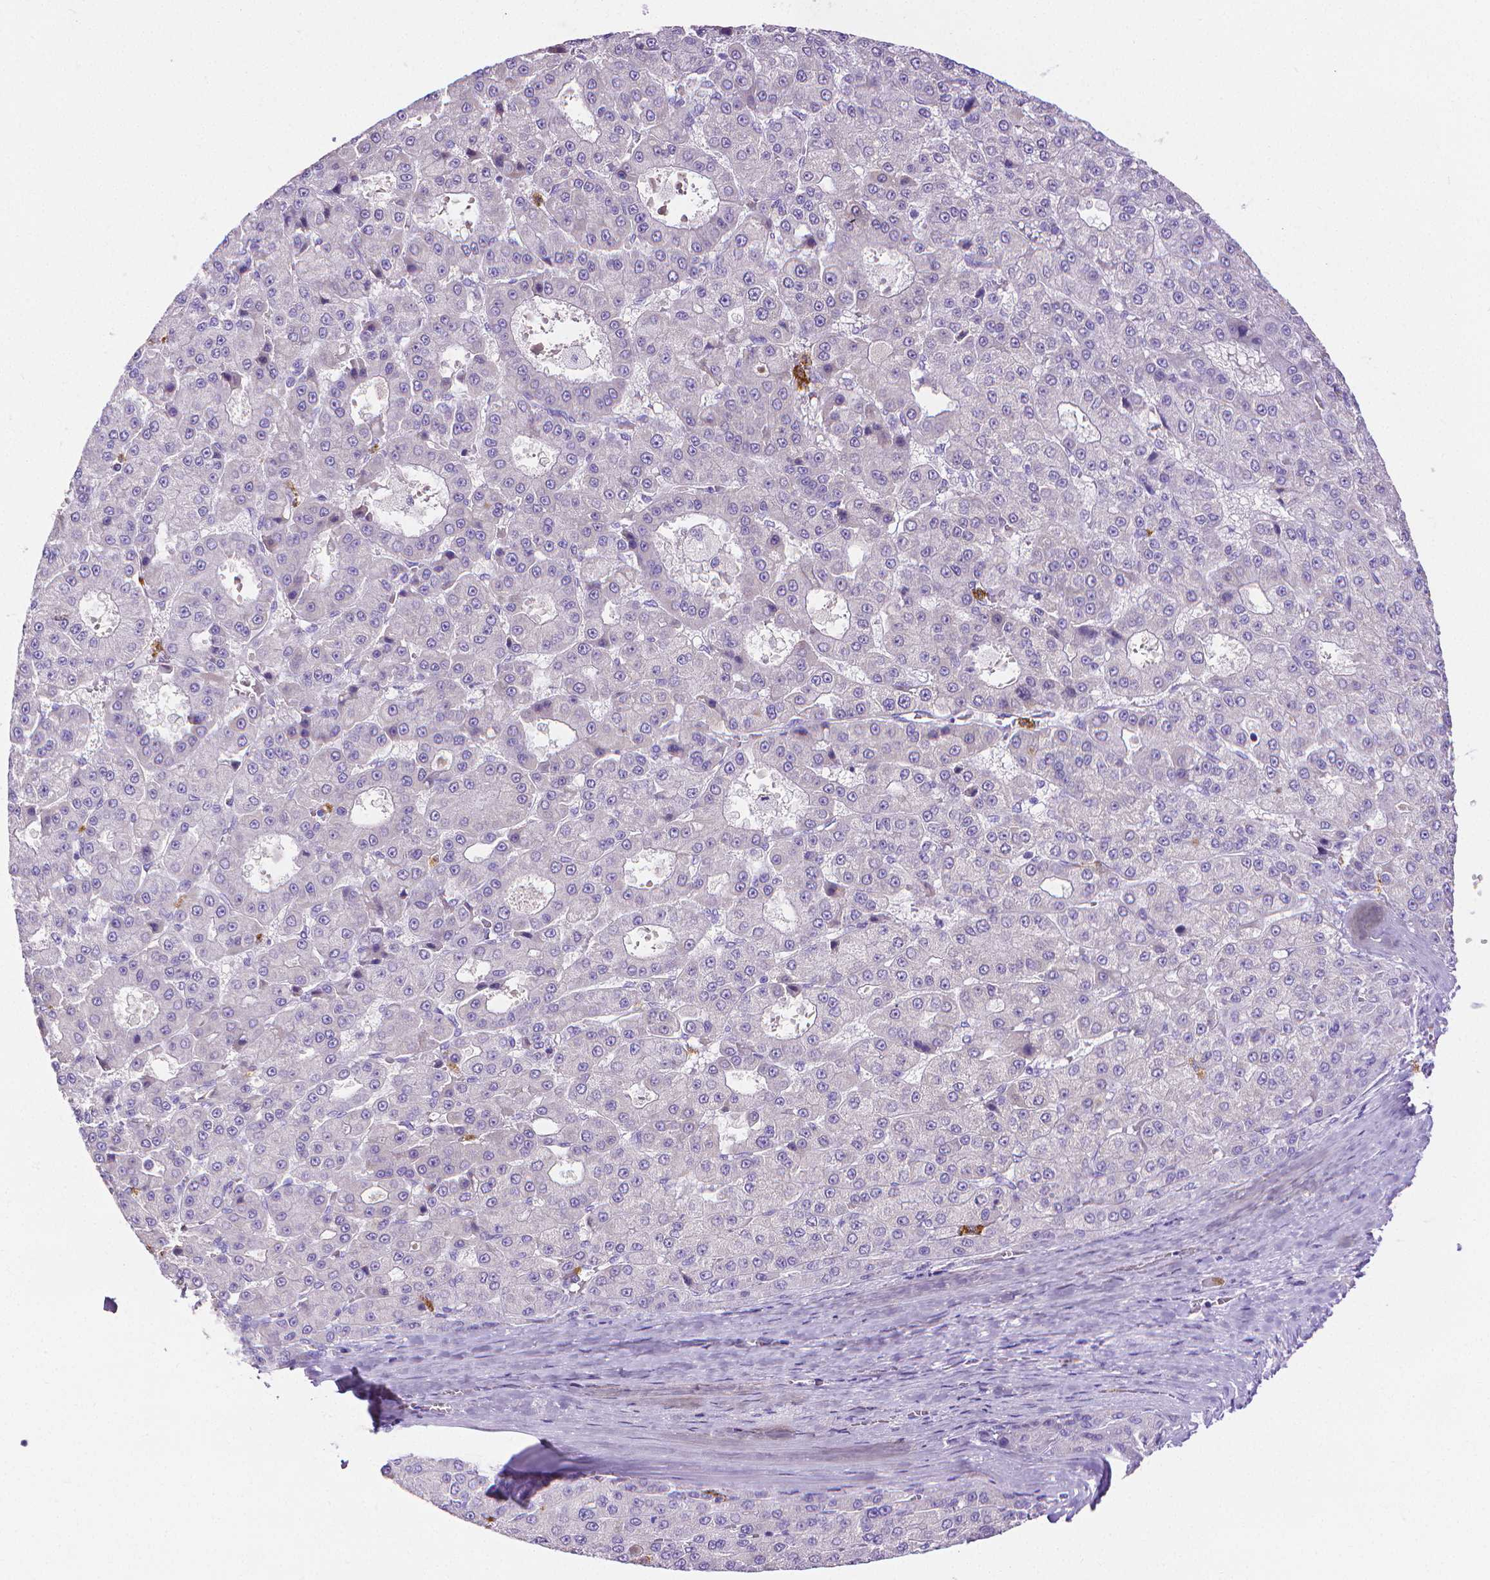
{"staining": {"intensity": "negative", "quantity": "none", "location": "none"}, "tissue": "liver cancer", "cell_type": "Tumor cells", "image_type": "cancer", "snomed": [{"axis": "morphology", "description": "Carcinoma, Hepatocellular, NOS"}, {"axis": "topography", "description": "Liver"}], "caption": "This is a photomicrograph of immunohistochemistry staining of liver cancer (hepatocellular carcinoma), which shows no expression in tumor cells.", "gene": "MMP9", "patient": {"sex": "male", "age": 70}}